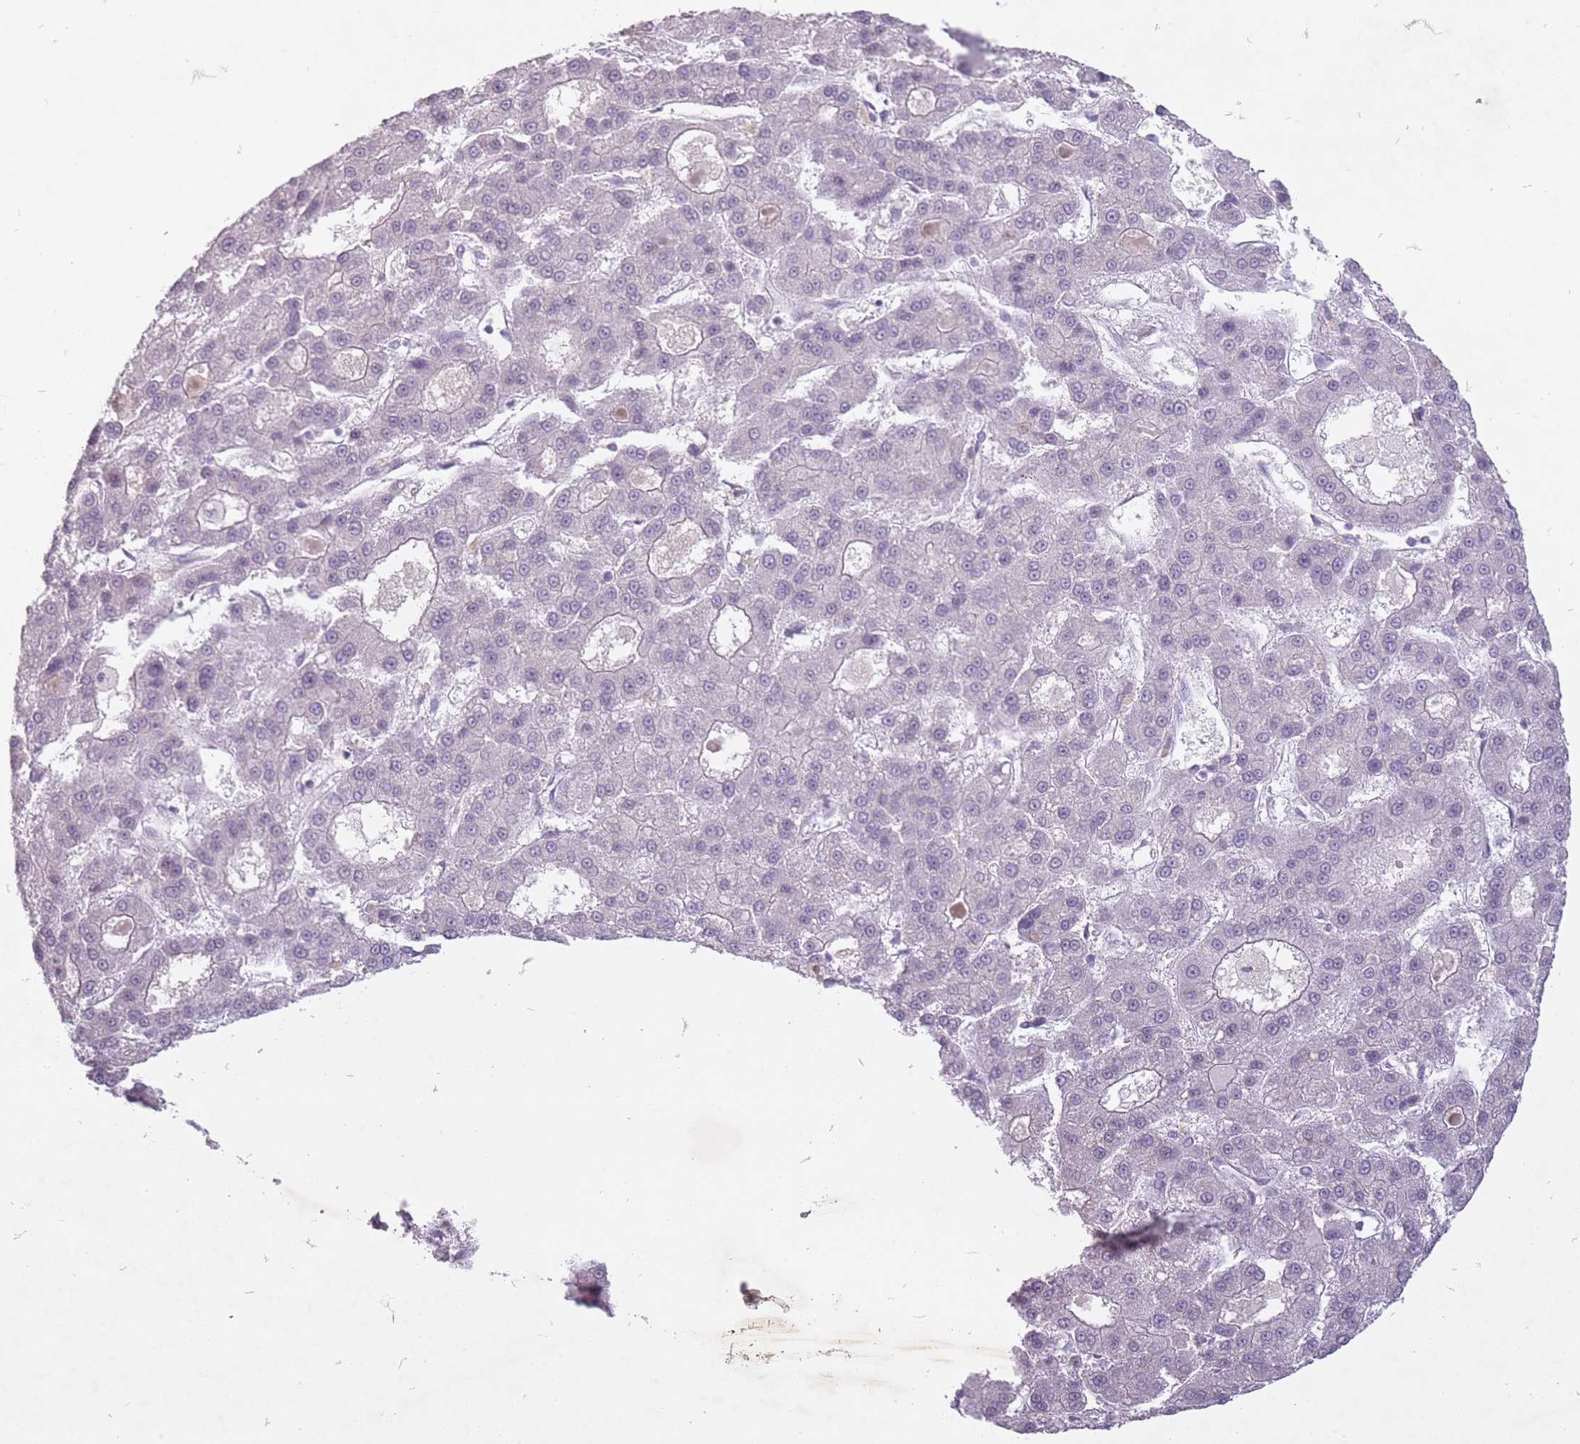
{"staining": {"intensity": "negative", "quantity": "none", "location": "none"}, "tissue": "liver cancer", "cell_type": "Tumor cells", "image_type": "cancer", "snomed": [{"axis": "morphology", "description": "Carcinoma, Hepatocellular, NOS"}, {"axis": "topography", "description": "Liver"}], "caption": "Protein analysis of liver cancer (hepatocellular carcinoma) exhibits no significant staining in tumor cells.", "gene": "FAM43B", "patient": {"sex": "male", "age": 70}}